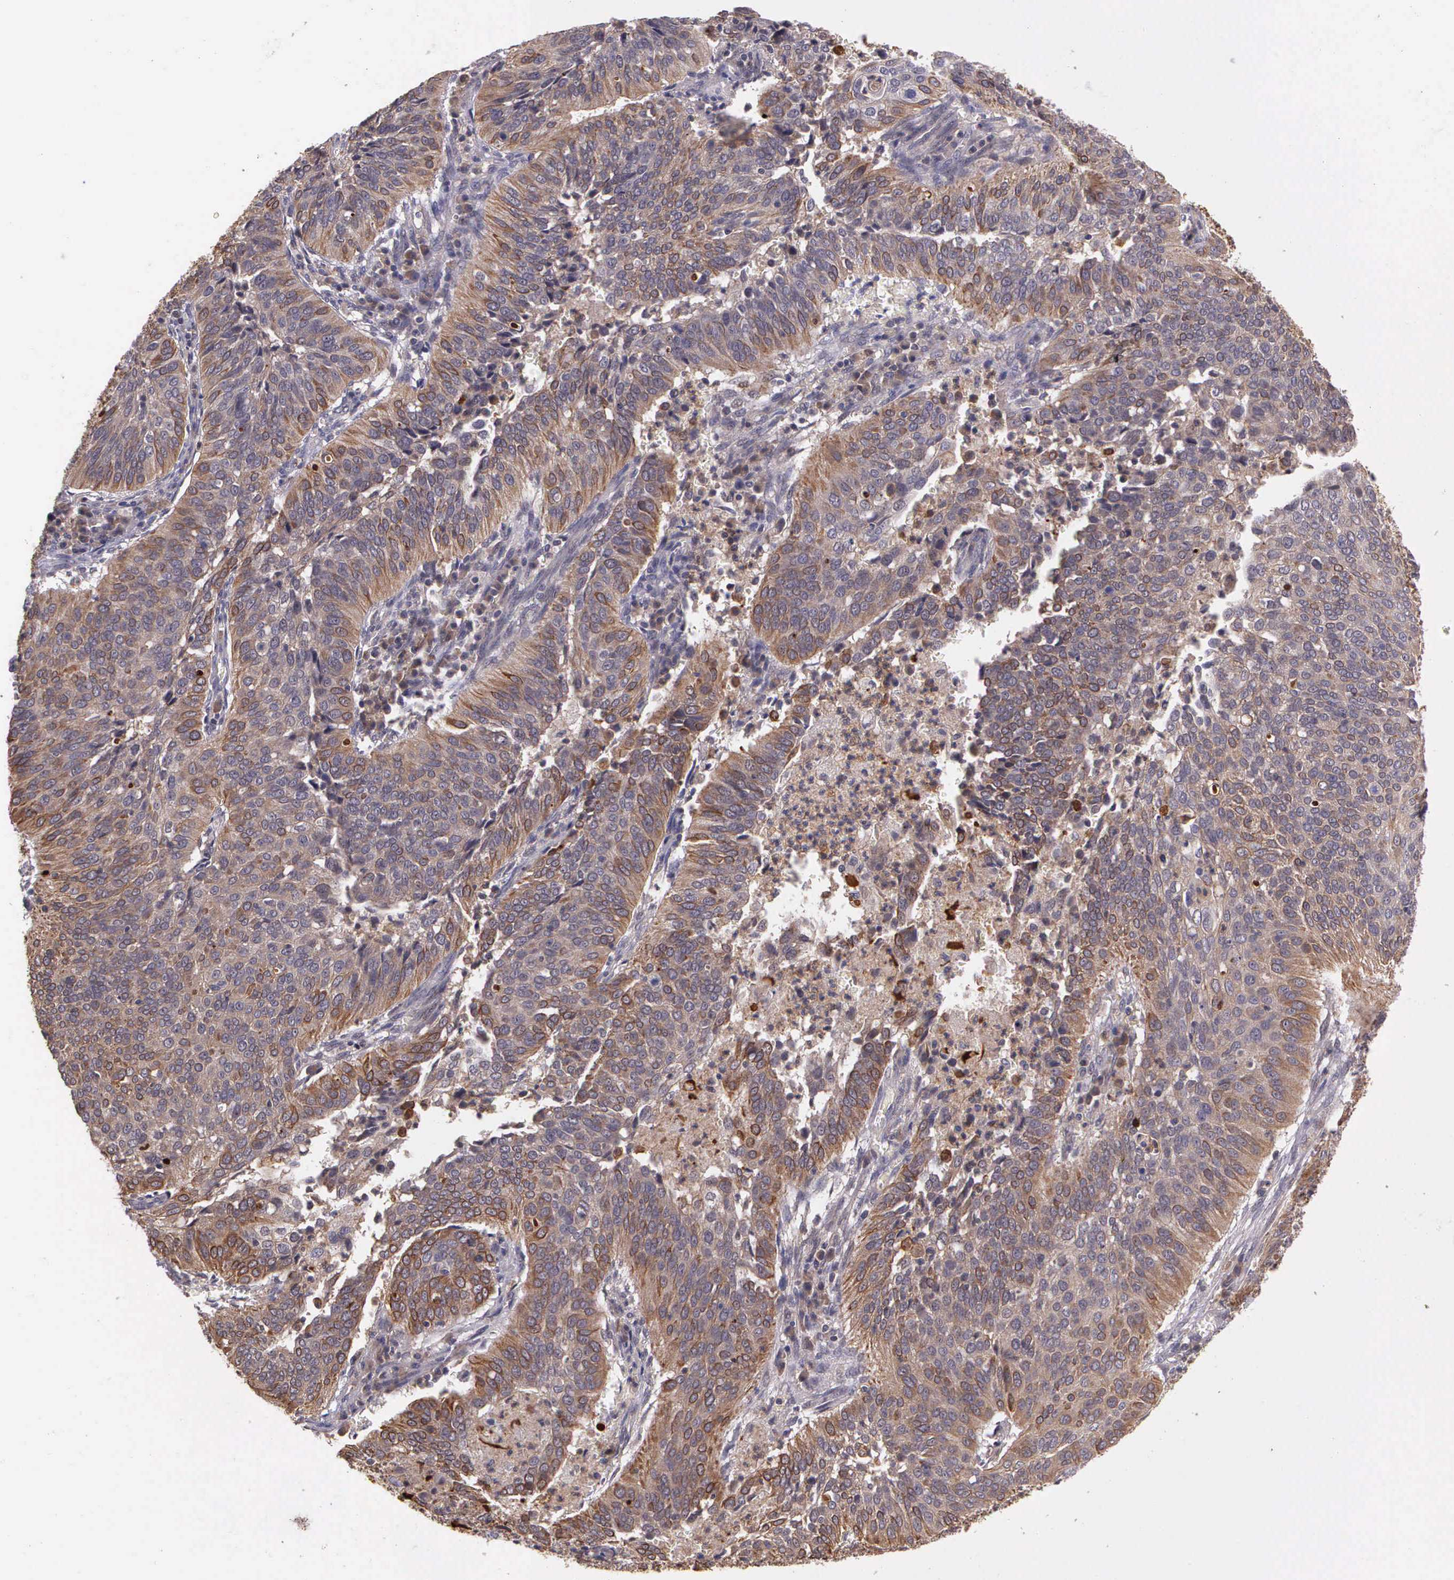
{"staining": {"intensity": "moderate", "quantity": ">75%", "location": "cytoplasmic/membranous"}, "tissue": "cervical cancer", "cell_type": "Tumor cells", "image_type": "cancer", "snomed": [{"axis": "morphology", "description": "Squamous cell carcinoma, NOS"}, {"axis": "topography", "description": "Cervix"}], "caption": "Cervical squamous cell carcinoma stained with DAB (3,3'-diaminobenzidine) immunohistochemistry (IHC) displays medium levels of moderate cytoplasmic/membranous expression in approximately >75% of tumor cells.", "gene": "PRICKLE3", "patient": {"sex": "female", "age": 39}}